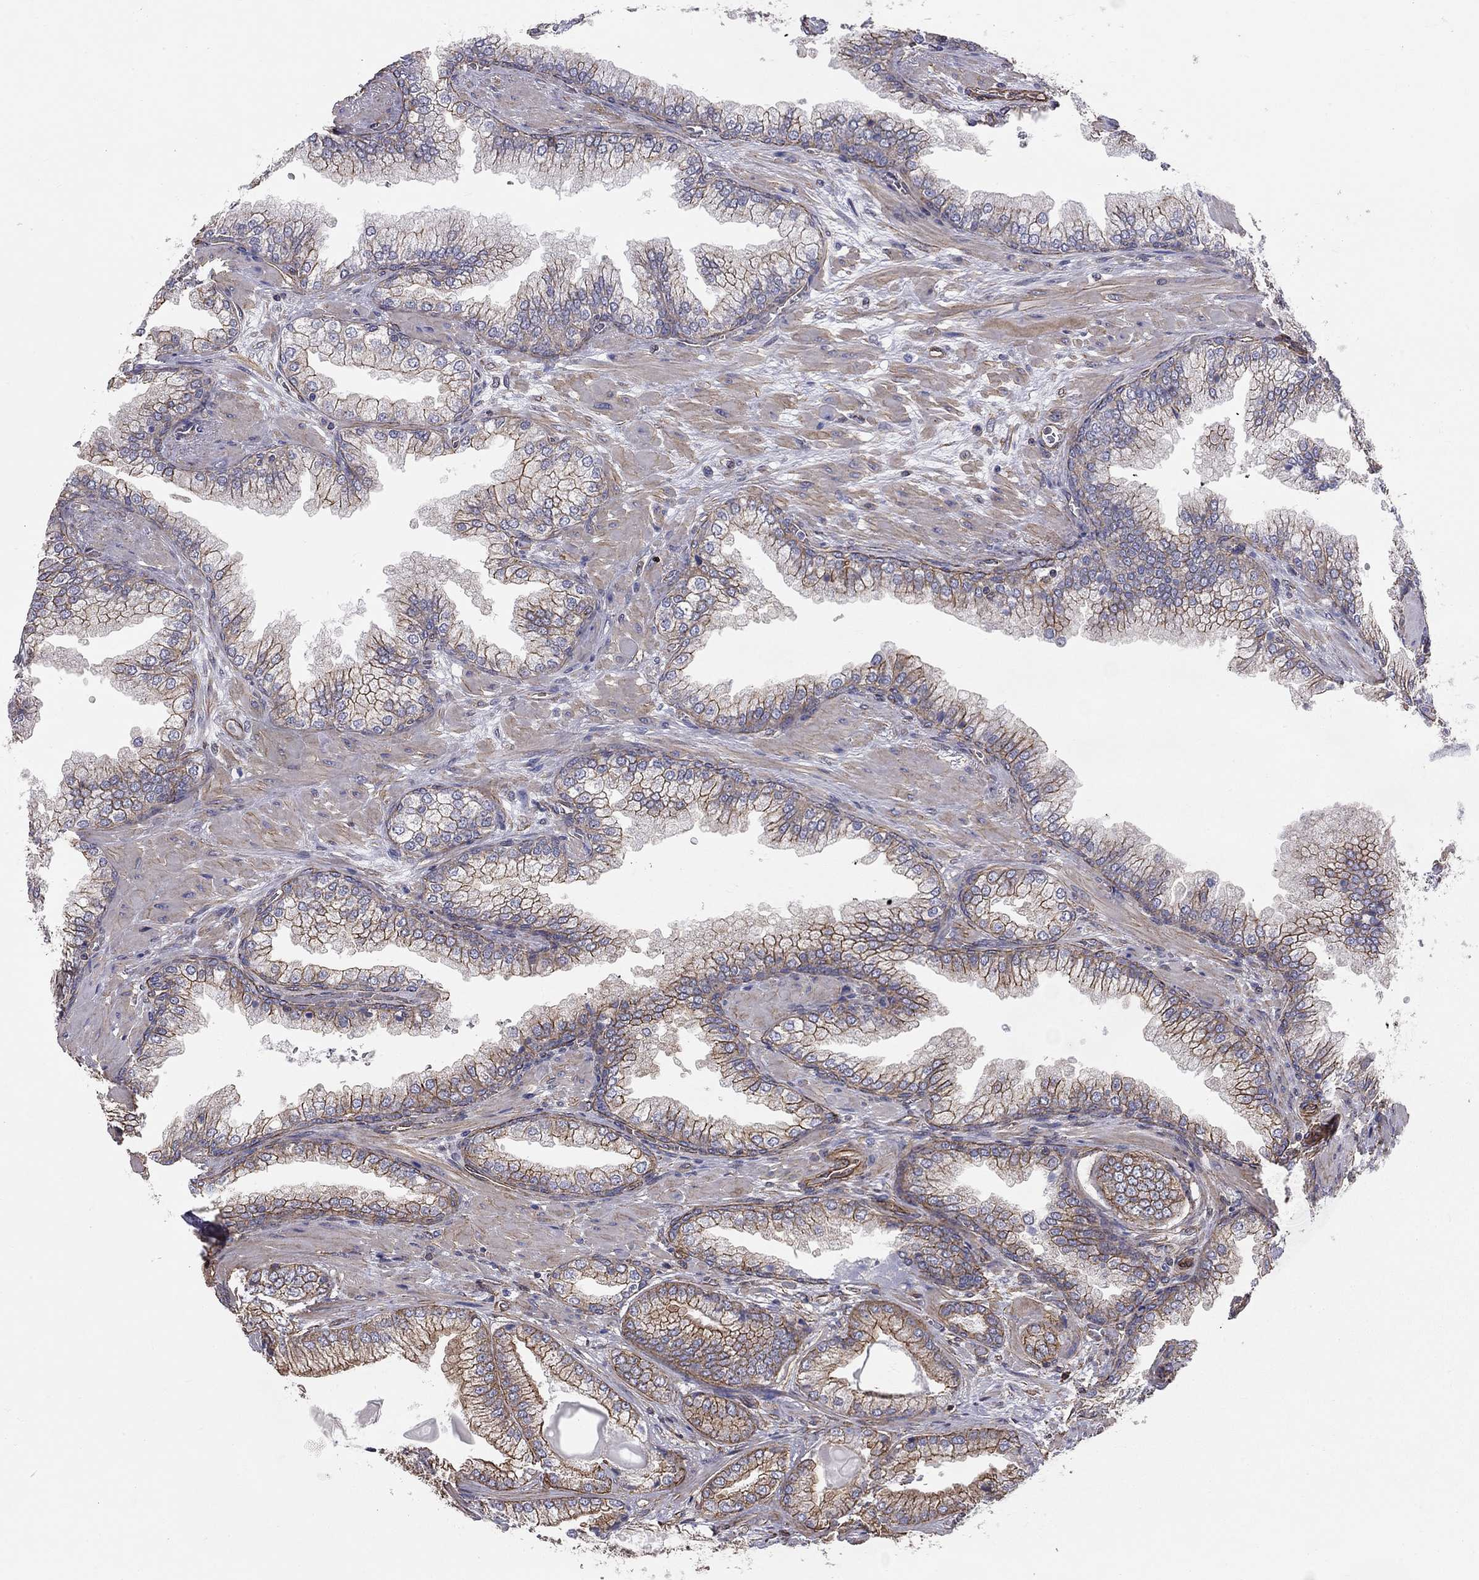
{"staining": {"intensity": "strong", "quantity": "<25%", "location": "cytoplasmic/membranous"}, "tissue": "prostate cancer", "cell_type": "Tumor cells", "image_type": "cancer", "snomed": [{"axis": "morphology", "description": "Adenocarcinoma, Low grade"}, {"axis": "topography", "description": "Prostate"}], "caption": "Immunohistochemical staining of human prostate cancer reveals medium levels of strong cytoplasmic/membranous protein positivity in about <25% of tumor cells.", "gene": "BICDL2", "patient": {"sex": "male", "age": 57}}